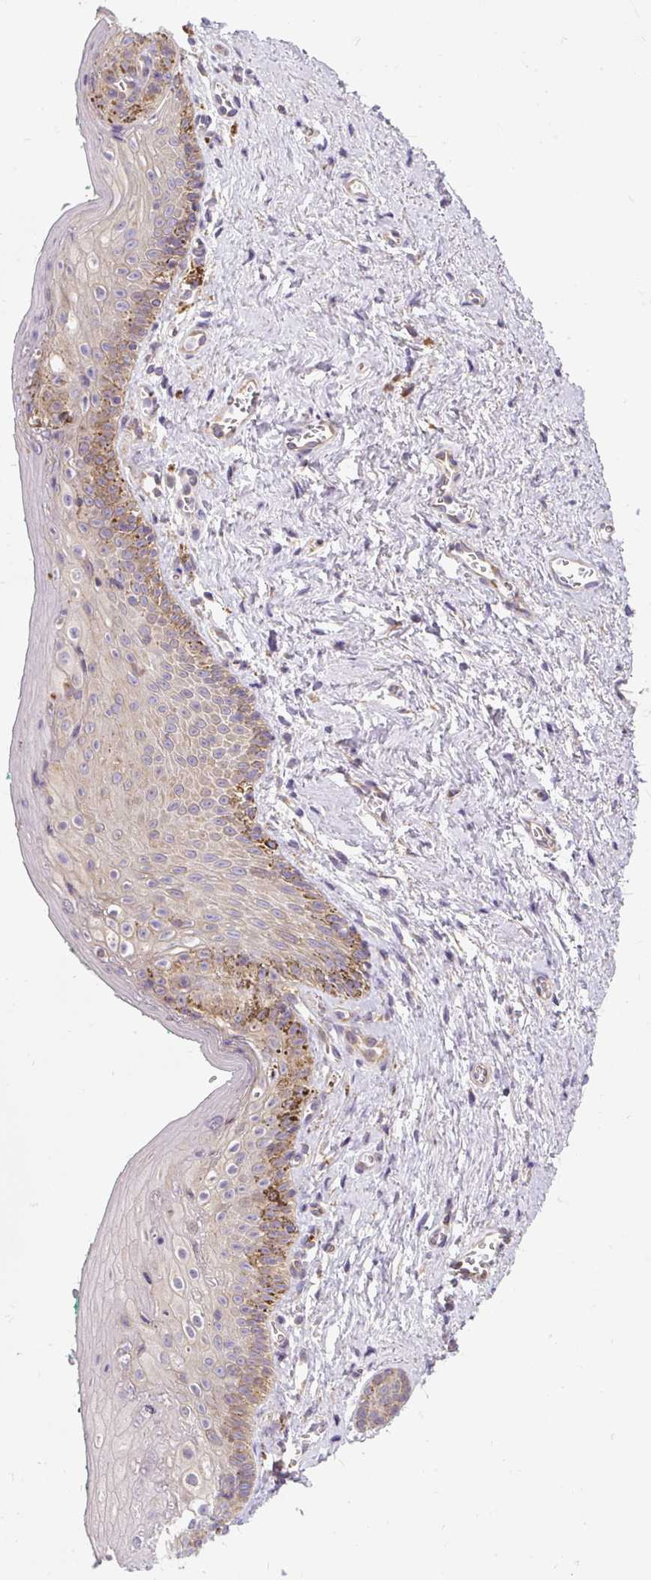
{"staining": {"intensity": "moderate", "quantity": "<25%", "location": "cytoplasmic/membranous"}, "tissue": "vagina", "cell_type": "Squamous epithelial cells", "image_type": "normal", "snomed": [{"axis": "morphology", "description": "Normal tissue, NOS"}, {"axis": "topography", "description": "Vulva"}, {"axis": "topography", "description": "Vagina"}, {"axis": "topography", "description": "Peripheral nerve tissue"}], "caption": "The micrograph reveals staining of unremarkable vagina, revealing moderate cytoplasmic/membranous protein expression (brown color) within squamous epithelial cells.", "gene": "CYP20A1", "patient": {"sex": "female", "age": 66}}